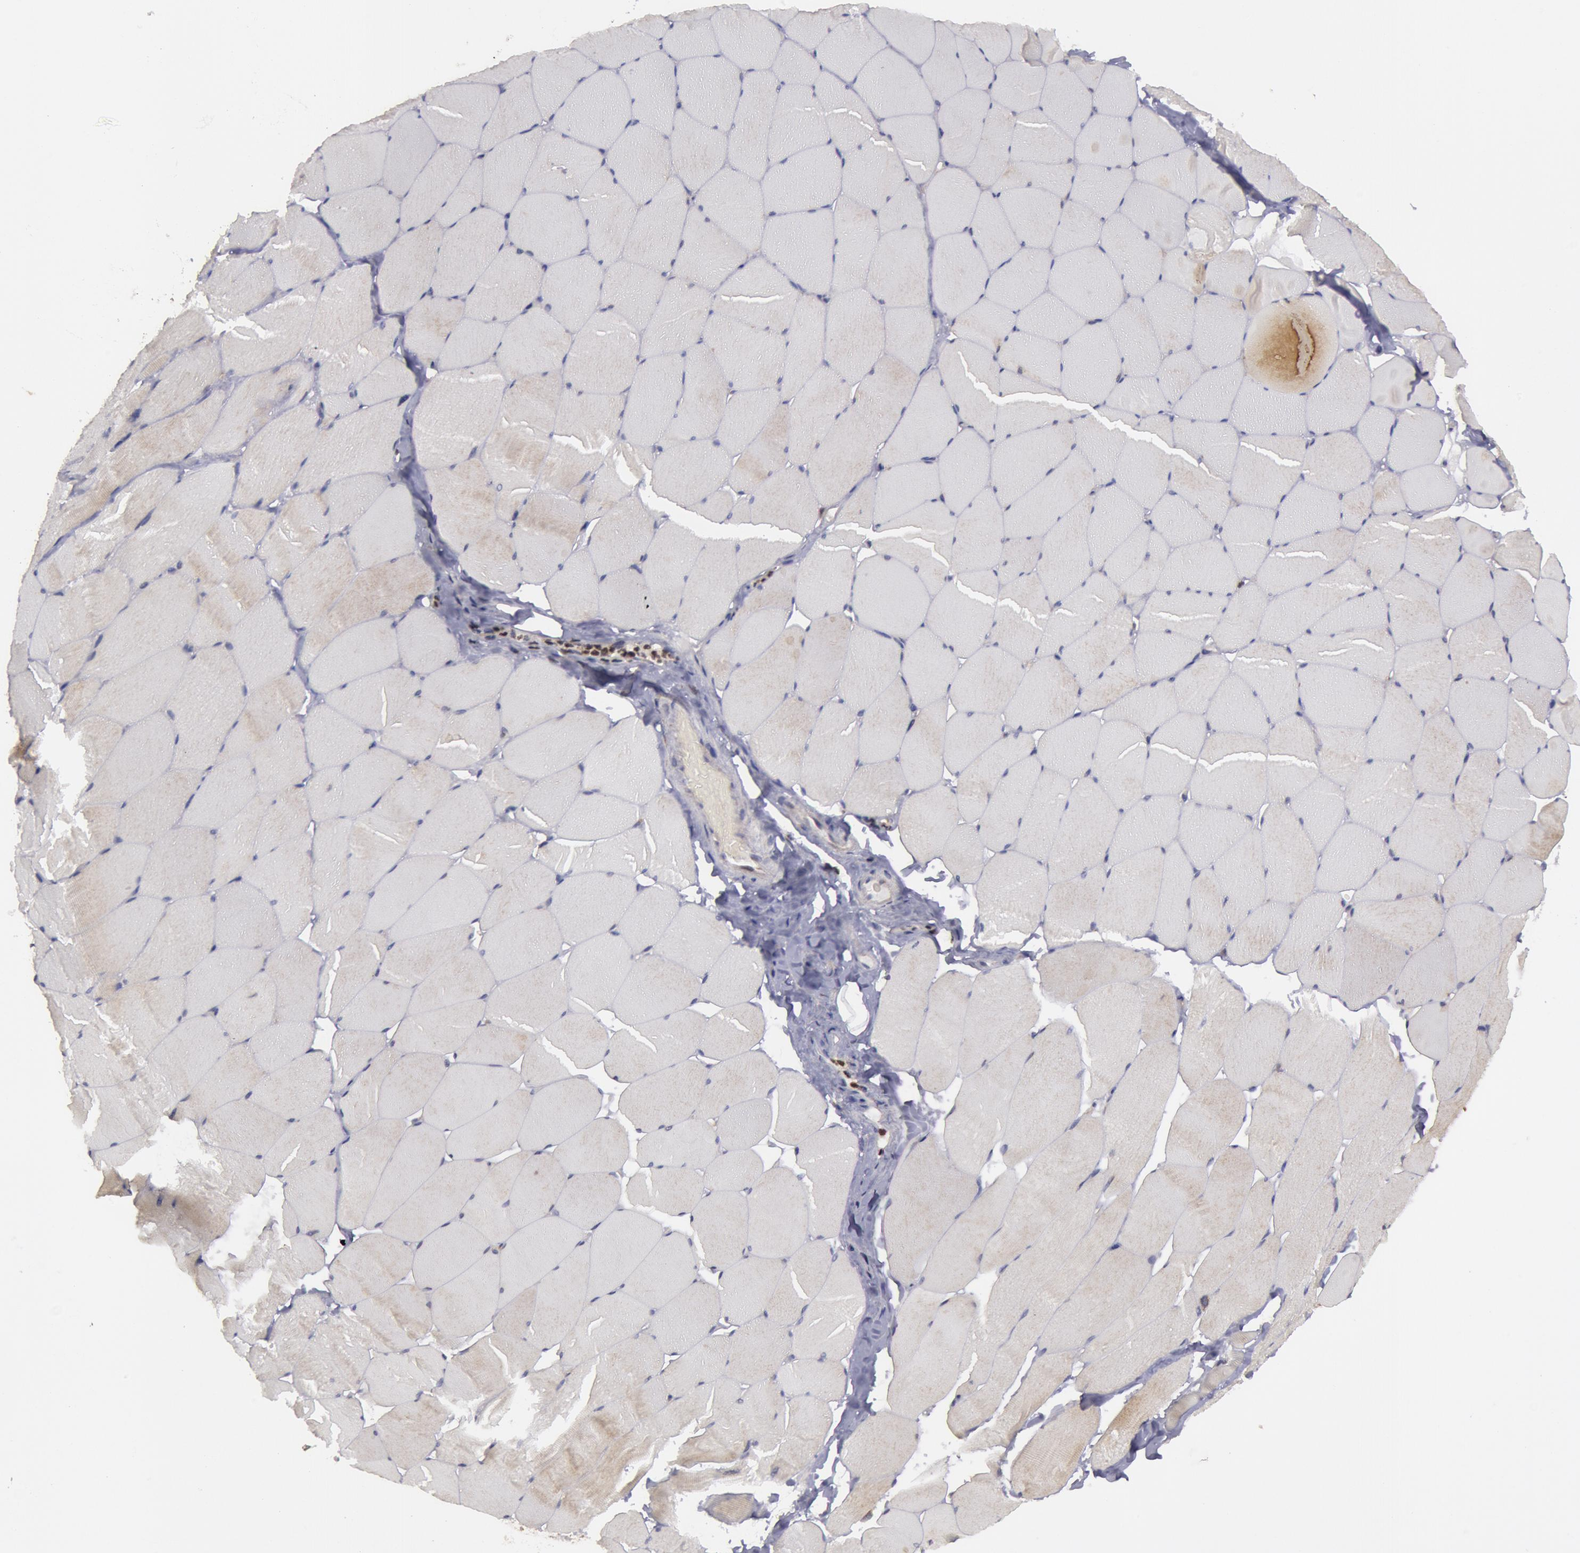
{"staining": {"intensity": "weak", "quantity": "25%-75%", "location": "cytoplasmic/membranous"}, "tissue": "skeletal muscle", "cell_type": "Myocytes", "image_type": "normal", "snomed": [{"axis": "morphology", "description": "Normal tissue, NOS"}, {"axis": "topography", "description": "Skeletal muscle"}, {"axis": "topography", "description": "Salivary gland"}], "caption": "The micrograph shows a brown stain indicating the presence of a protein in the cytoplasmic/membranous of myocytes in skeletal muscle. (brown staining indicates protein expression, while blue staining denotes nuclei).", "gene": "ERBB2", "patient": {"sex": "male", "age": 62}}